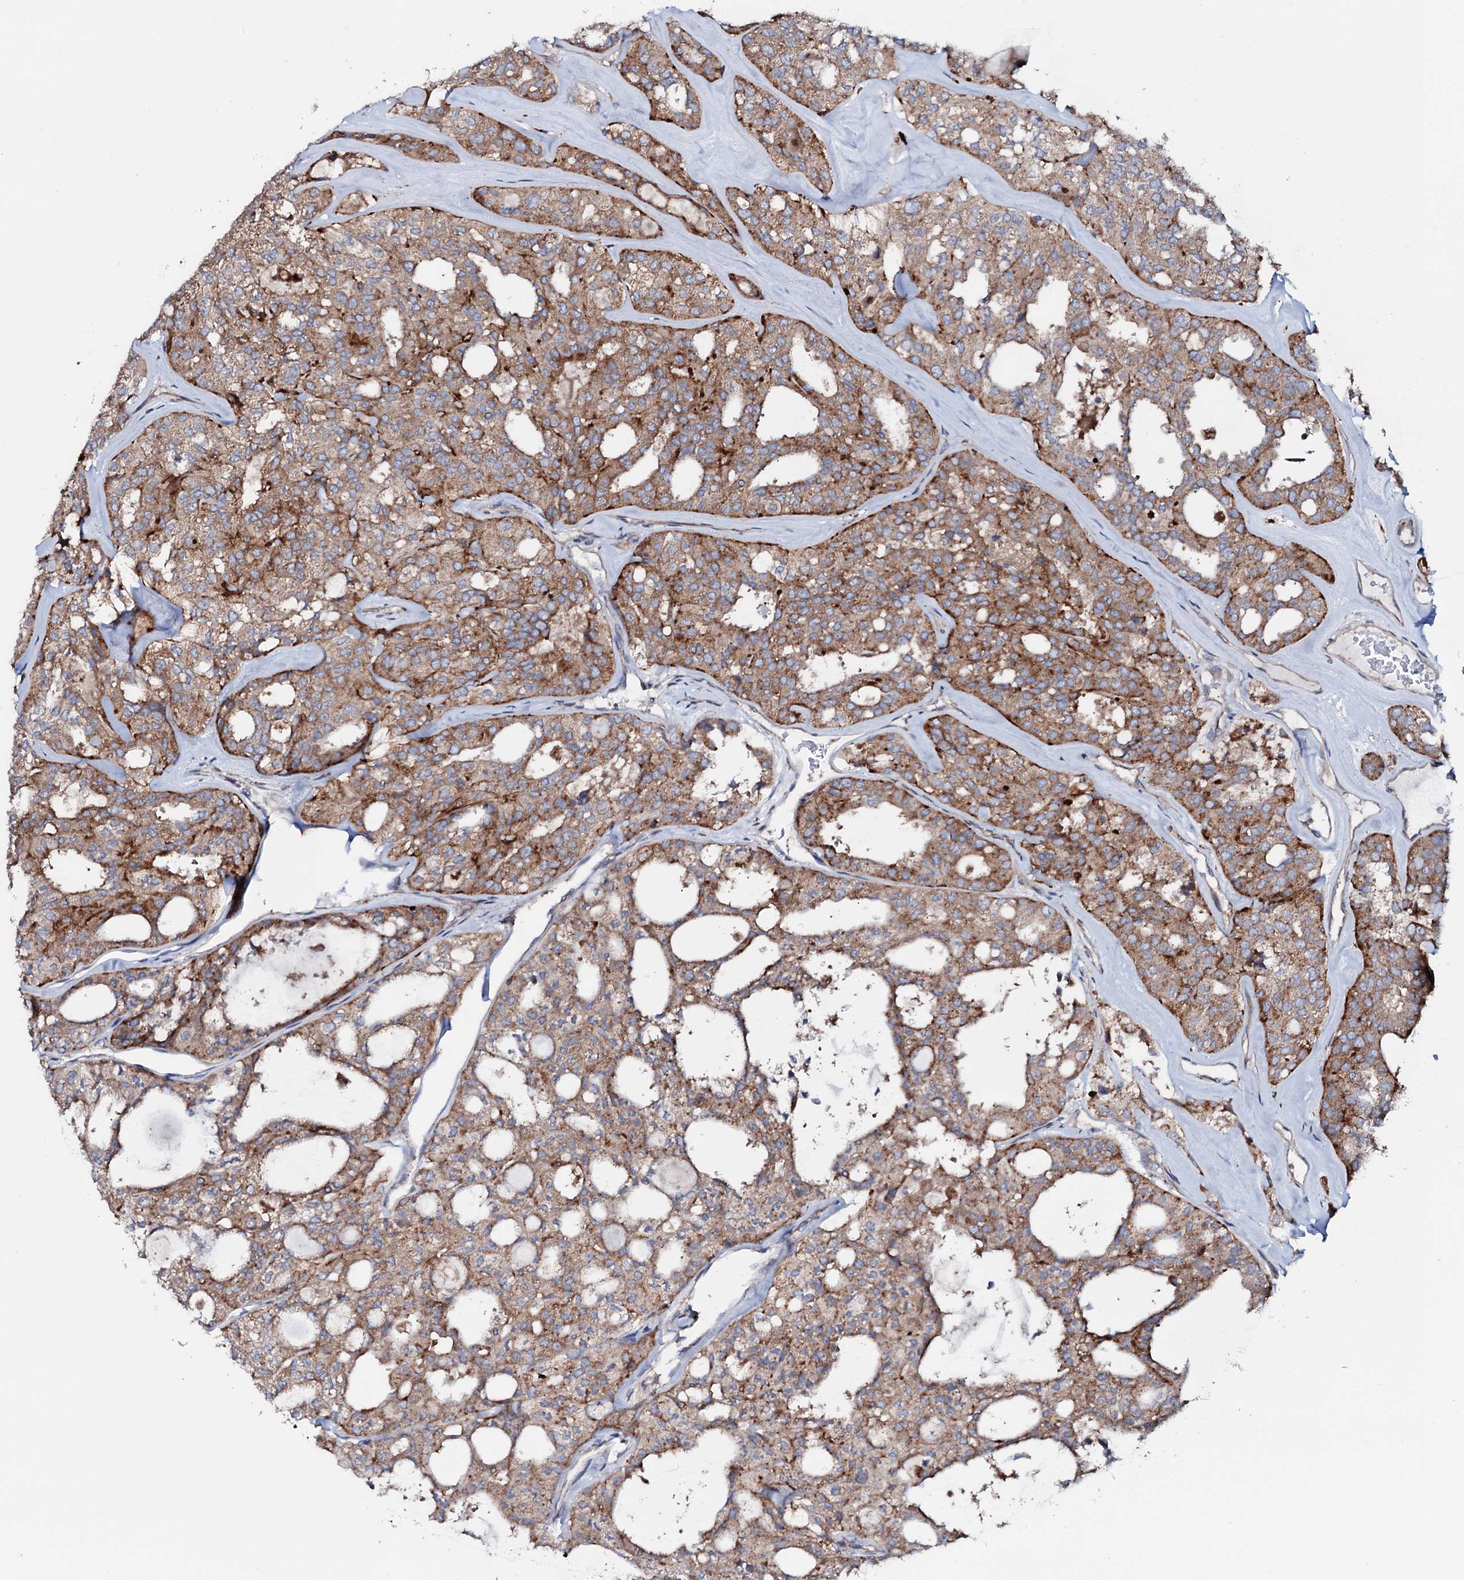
{"staining": {"intensity": "moderate", "quantity": ">75%", "location": "cytoplasmic/membranous"}, "tissue": "thyroid cancer", "cell_type": "Tumor cells", "image_type": "cancer", "snomed": [{"axis": "morphology", "description": "Follicular adenoma carcinoma, NOS"}, {"axis": "topography", "description": "Thyroid gland"}], "caption": "Immunohistochemical staining of follicular adenoma carcinoma (thyroid) exhibits medium levels of moderate cytoplasmic/membranous staining in about >75% of tumor cells.", "gene": "P2RX4", "patient": {"sex": "male", "age": 75}}